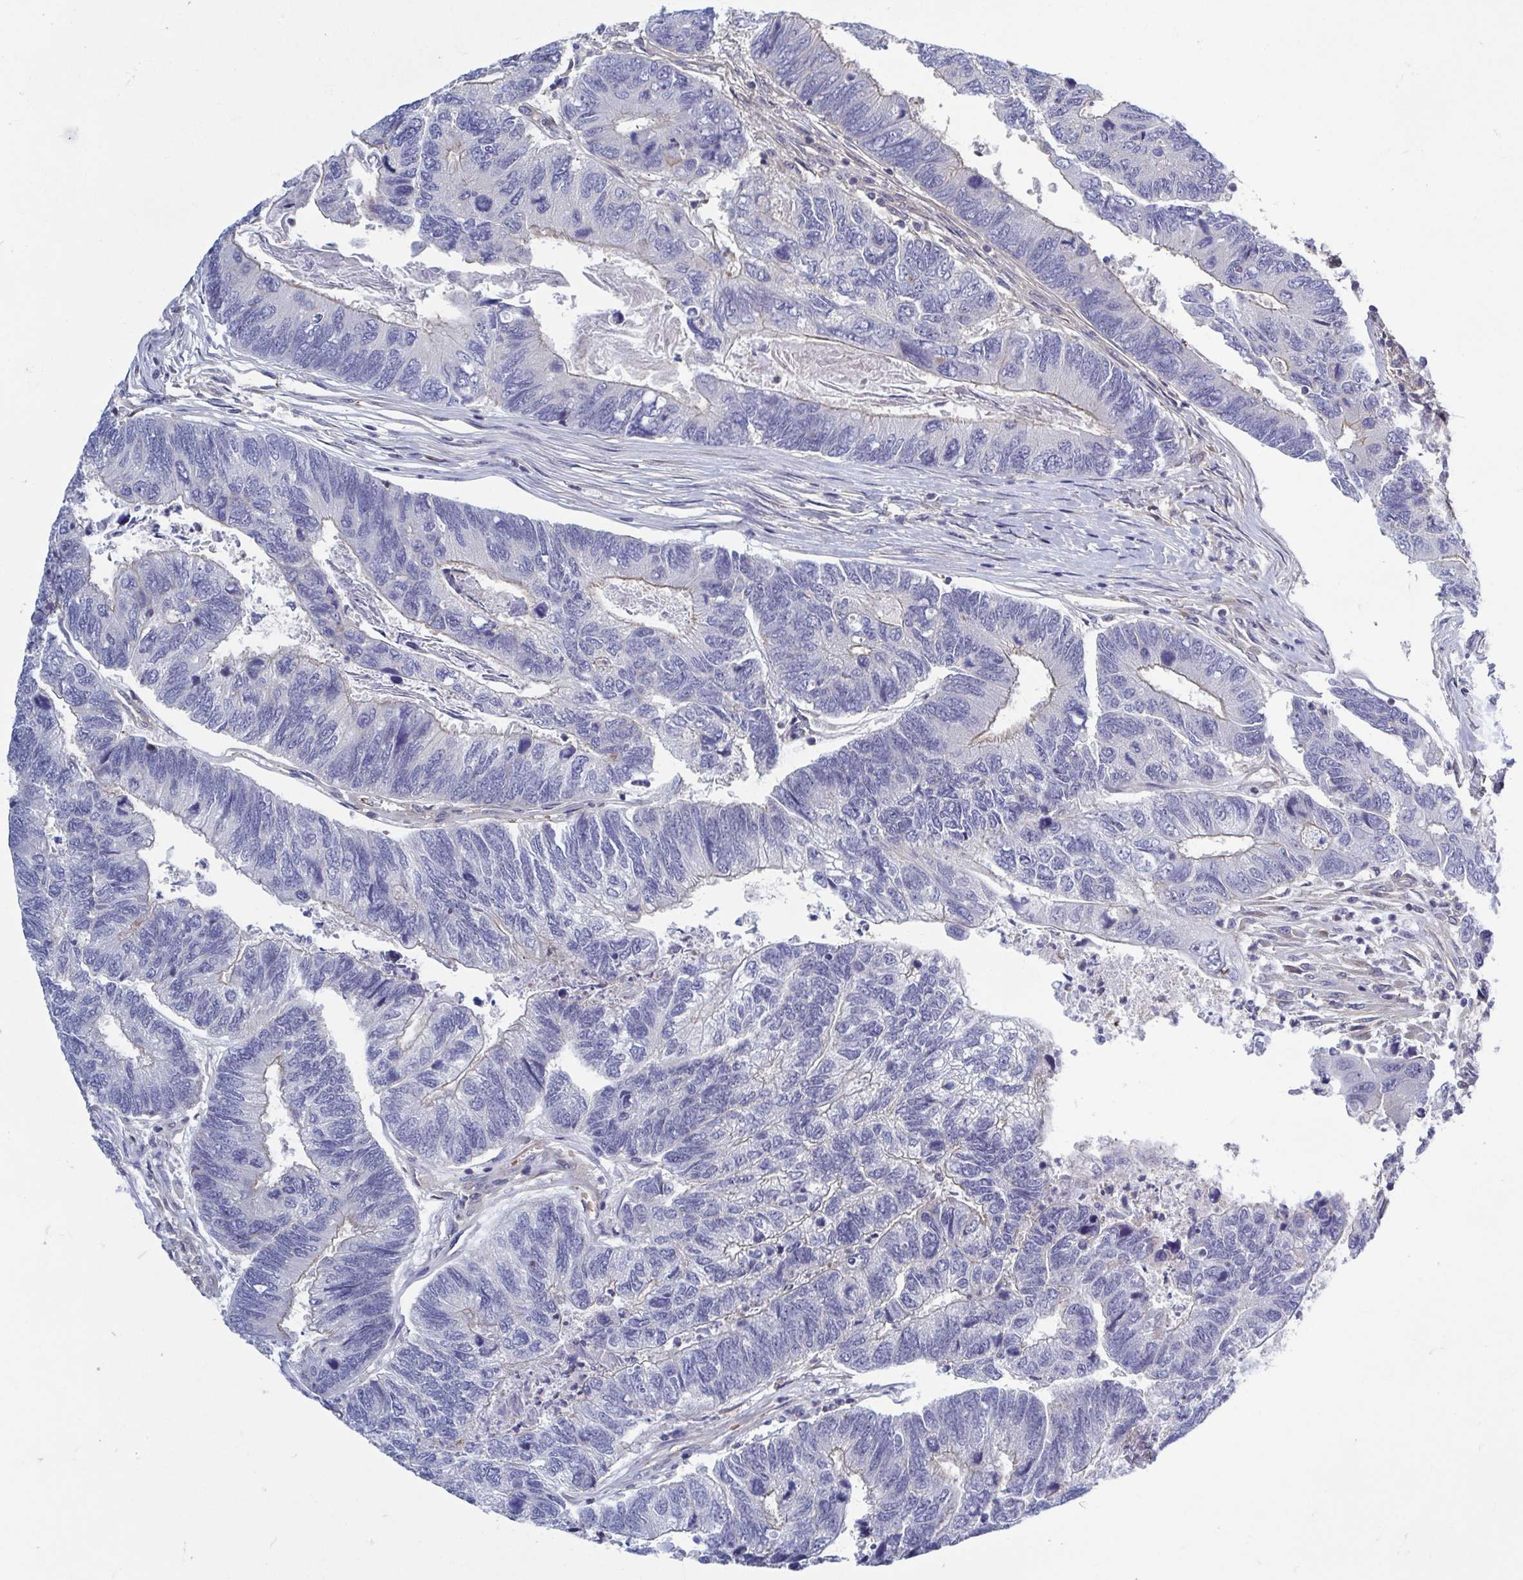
{"staining": {"intensity": "negative", "quantity": "none", "location": "none"}, "tissue": "colorectal cancer", "cell_type": "Tumor cells", "image_type": "cancer", "snomed": [{"axis": "morphology", "description": "Adenocarcinoma, NOS"}, {"axis": "topography", "description": "Colon"}], "caption": "Immunohistochemistry (IHC) of adenocarcinoma (colorectal) shows no expression in tumor cells. (DAB (3,3'-diaminobenzidine) immunohistochemistry (IHC), high magnification).", "gene": "LRRC38", "patient": {"sex": "female", "age": 67}}